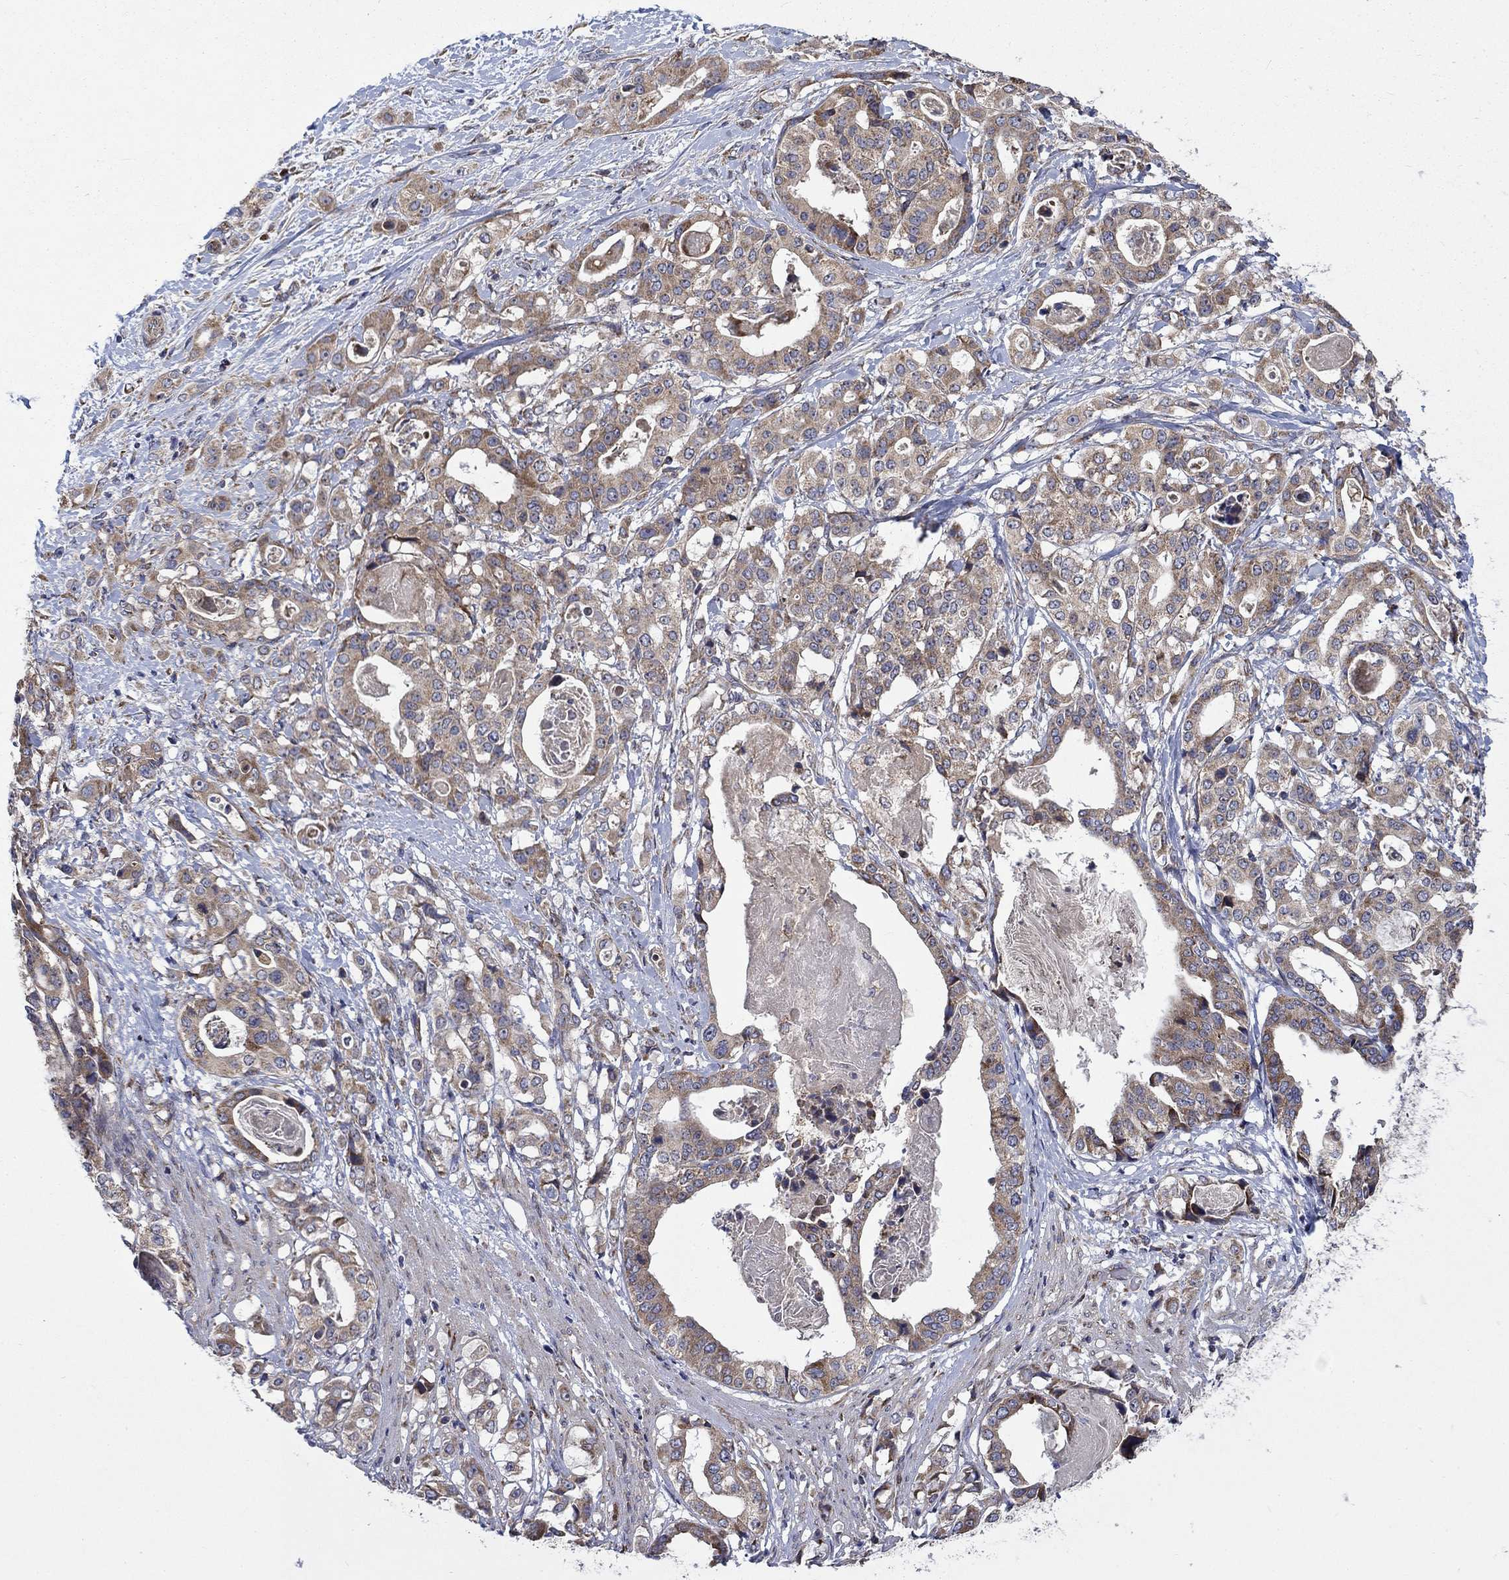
{"staining": {"intensity": "weak", "quantity": ">75%", "location": "cytoplasmic/membranous"}, "tissue": "stomach cancer", "cell_type": "Tumor cells", "image_type": "cancer", "snomed": [{"axis": "morphology", "description": "Adenocarcinoma, NOS"}, {"axis": "topography", "description": "Stomach"}], "caption": "This is an image of immunohistochemistry staining of stomach adenocarcinoma, which shows weak positivity in the cytoplasmic/membranous of tumor cells.", "gene": "RPLP0", "patient": {"sex": "male", "age": 48}}